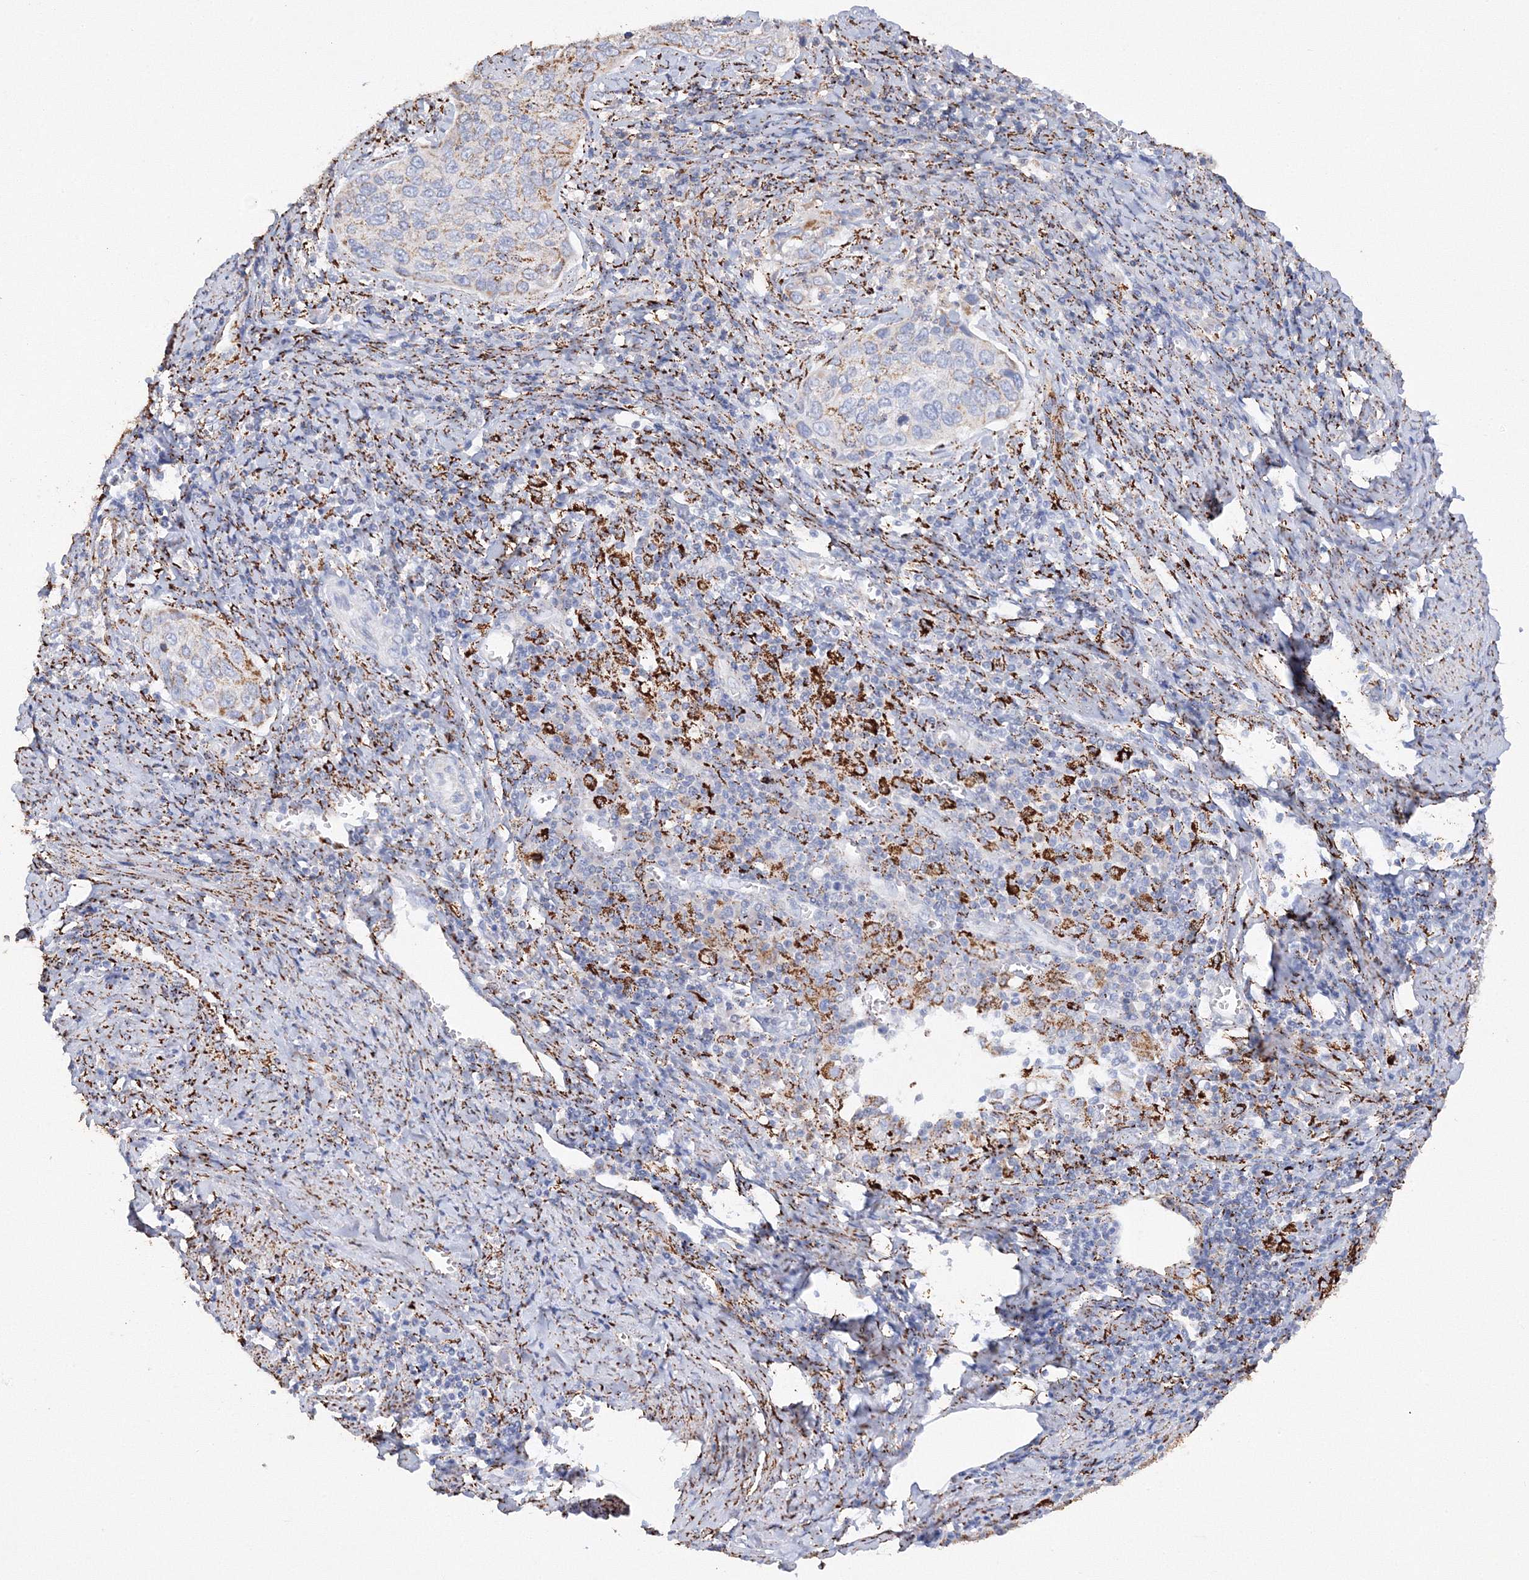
{"staining": {"intensity": "negative", "quantity": "none", "location": "none"}, "tissue": "cervical cancer", "cell_type": "Tumor cells", "image_type": "cancer", "snomed": [{"axis": "morphology", "description": "Squamous cell carcinoma, NOS"}, {"axis": "topography", "description": "Cervix"}], "caption": "This is an immunohistochemistry photomicrograph of cervical squamous cell carcinoma. There is no staining in tumor cells.", "gene": "MERTK", "patient": {"sex": "female", "age": 53}}